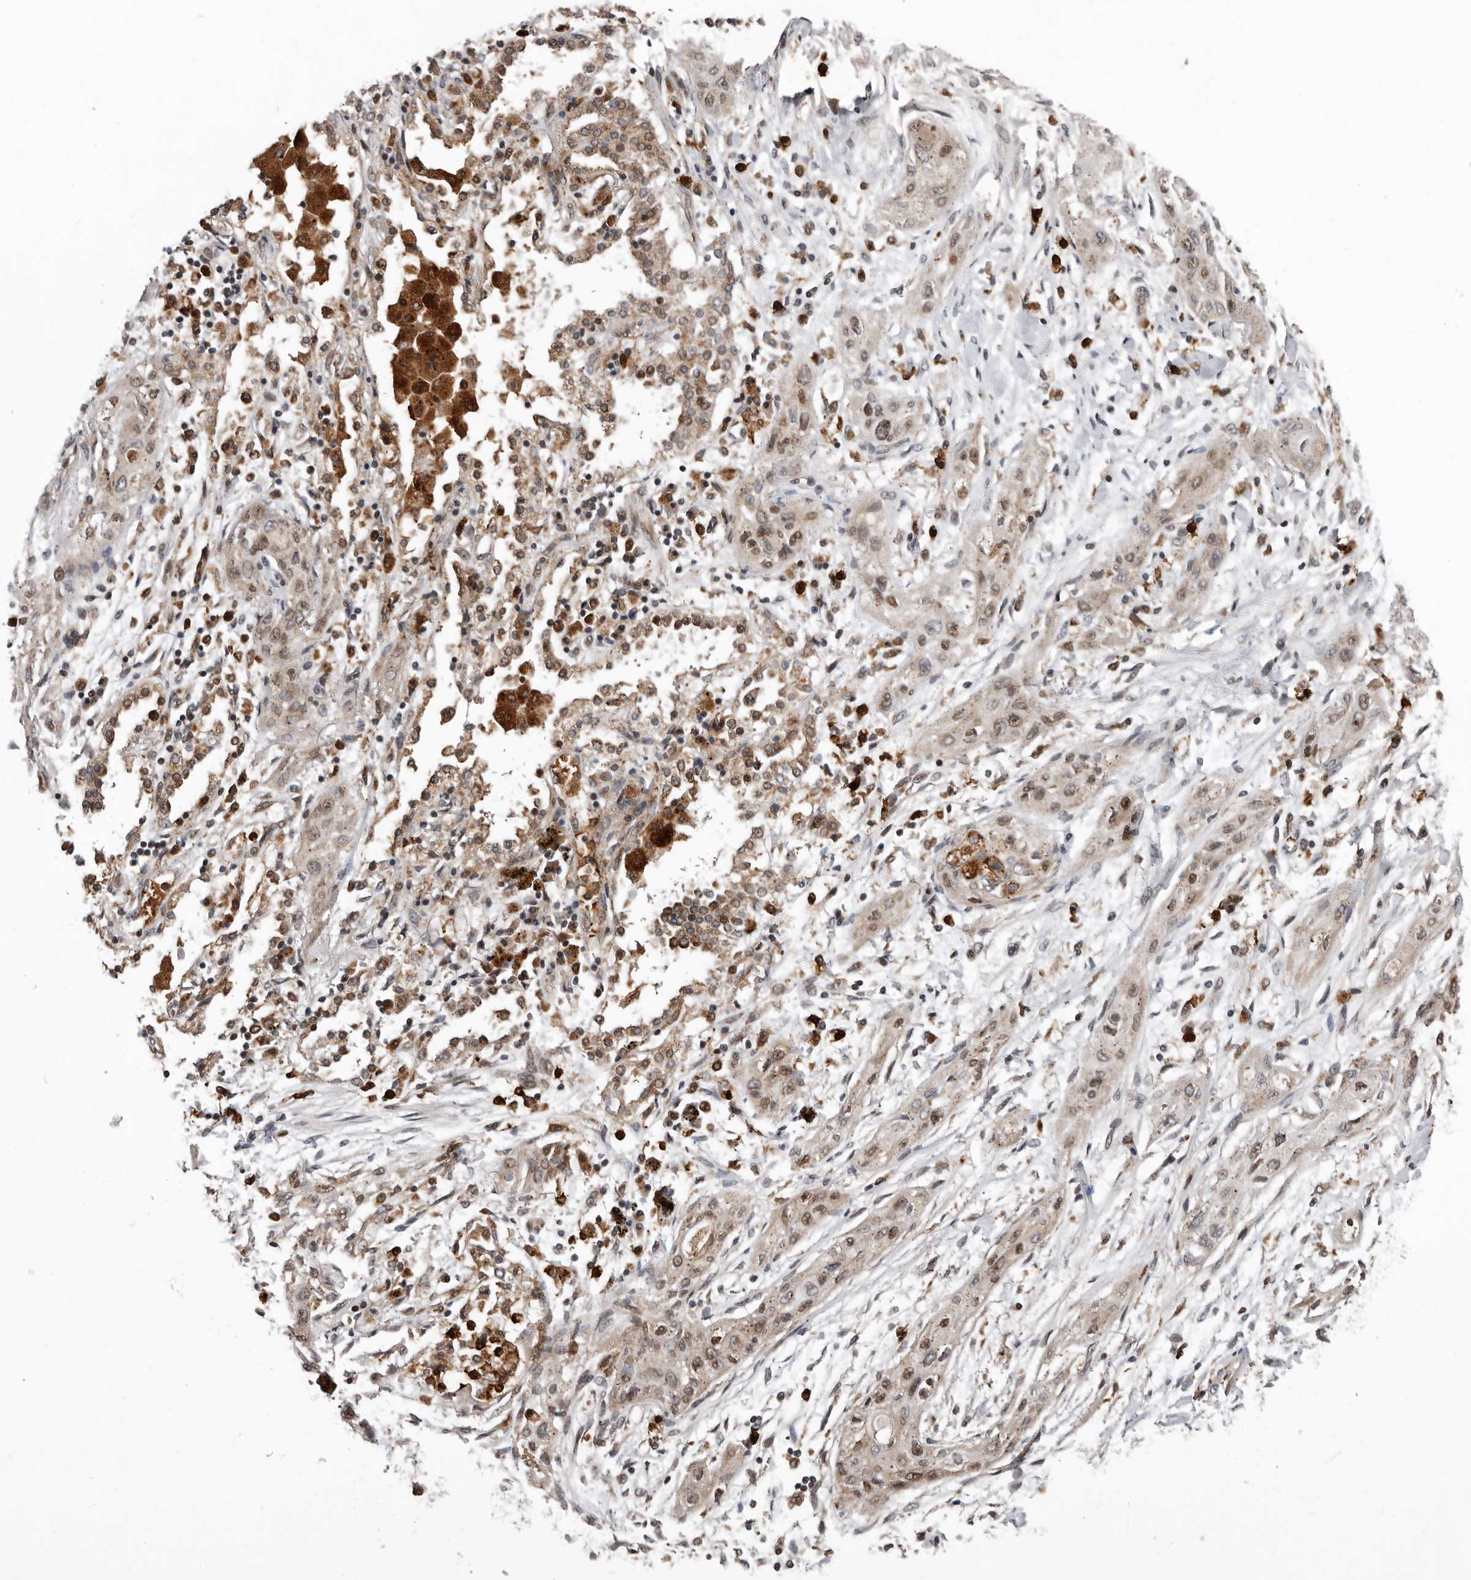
{"staining": {"intensity": "moderate", "quantity": ">75%", "location": "nuclear"}, "tissue": "lung cancer", "cell_type": "Tumor cells", "image_type": "cancer", "snomed": [{"axis": "morphology", "description": "Squamous cell carcinoma, NOS"}, {"axis": "topography", "description": "Lung"}], "caption": "An IHC histopathology image of neoplastic tissue is shown. Protein staining in brown highlights moderate nuclear positivity in squamous cell carcinoma (lung) within tumor cells. (Brightfield microscopy of DAB IHC at high magnification).", "gene": "FGFR4", "patient": {"sex": "female", "age": 47}}